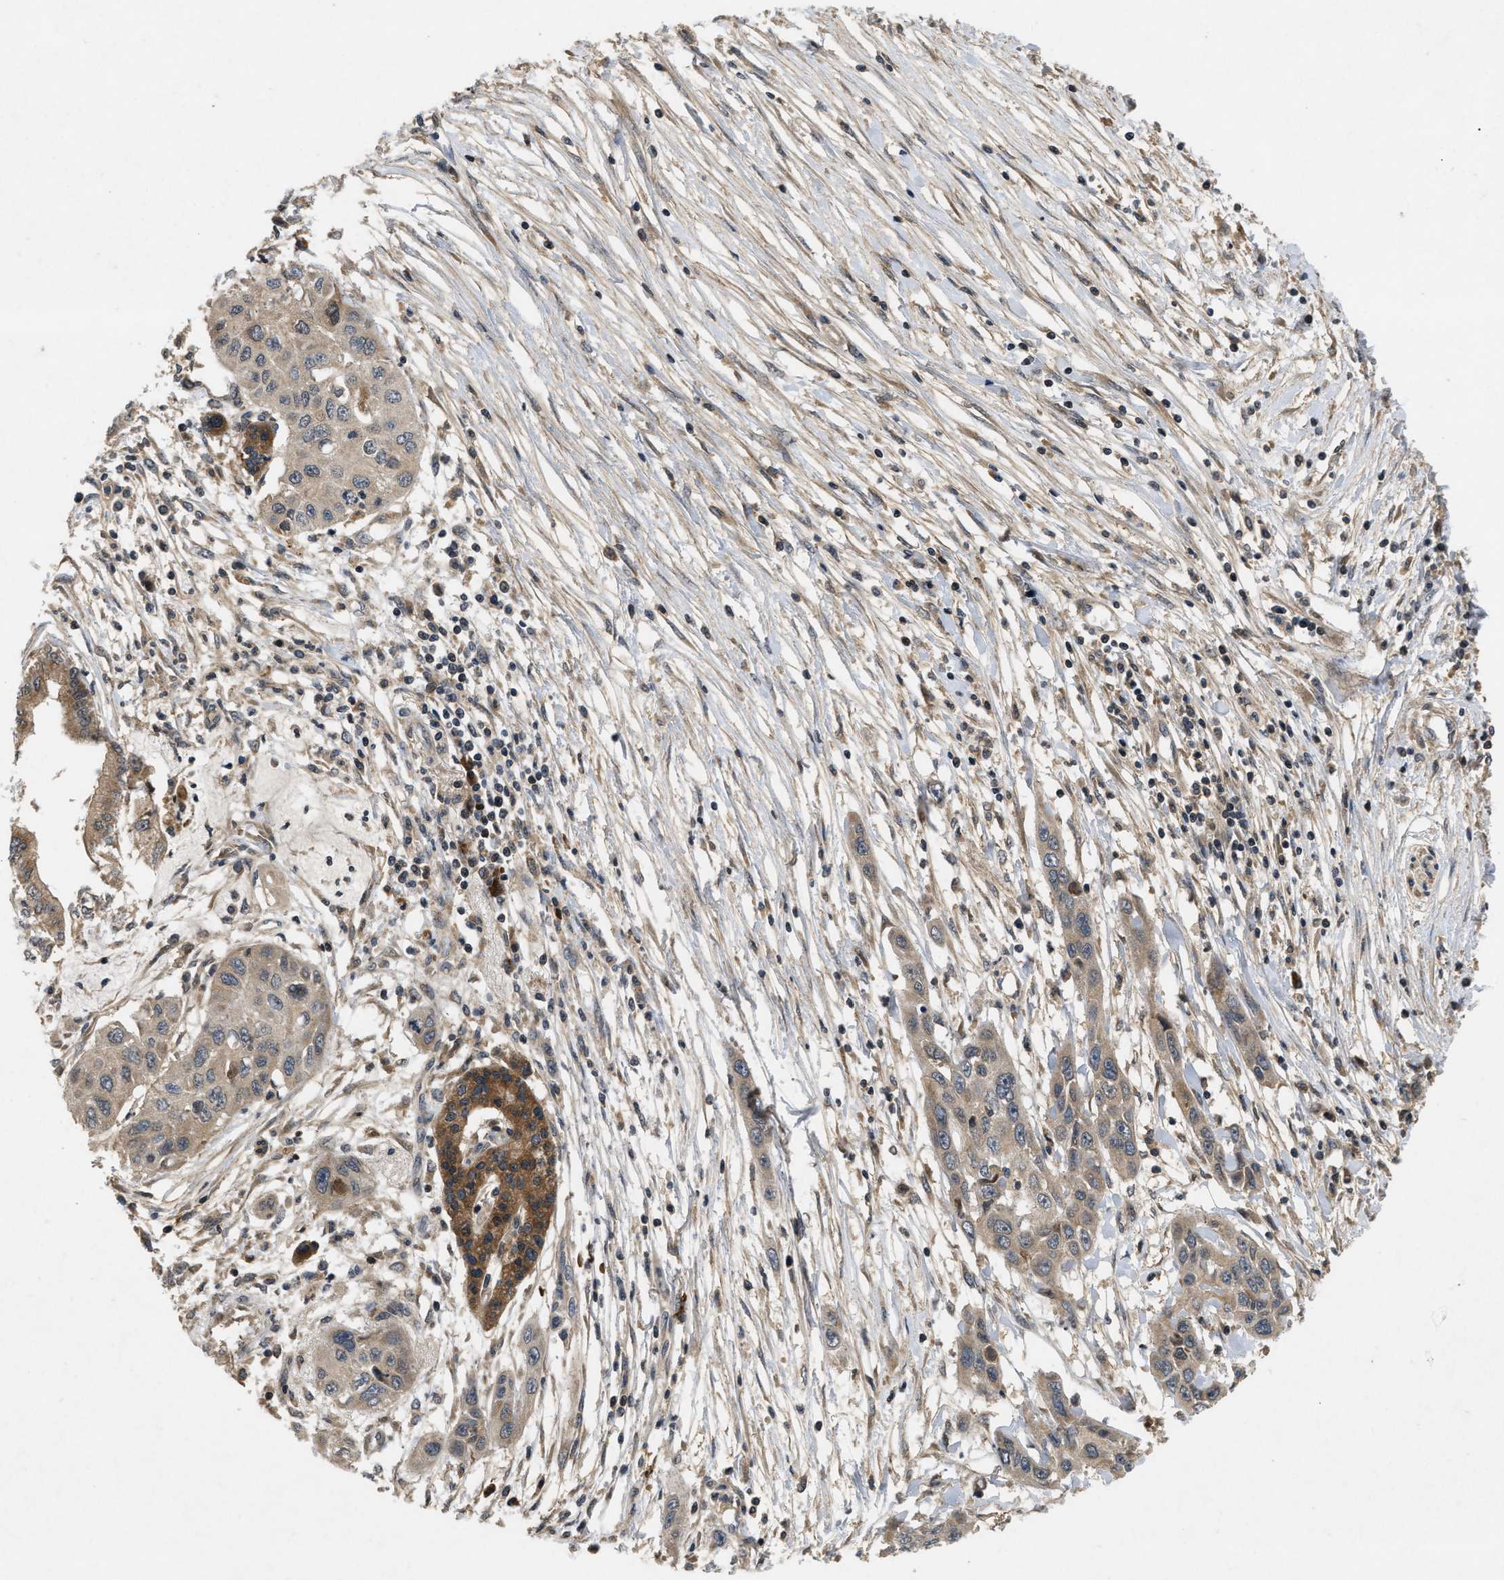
{"staining": {"intensity": "weak", "quantity": ">75%", "location": "cytoplasmic/membranous"}, "tissue": "pancreatic cancer", "cell_type": "Tumor cells", "image_type": "cancer", "snomed": [{"axis": "morphology", "description": "Adenocarcinoma, NOS"}, {"axis": "topography", "description": "Pancreas"}], "caption": "Tumor cells demonstrate low levels of weak cytoplasmic/membranous positivity in about >75% of cells in human adenocarcinoma (pancreatic).", "gene": "RAB2A", "patient": {"sex": "female", "age": 70}}